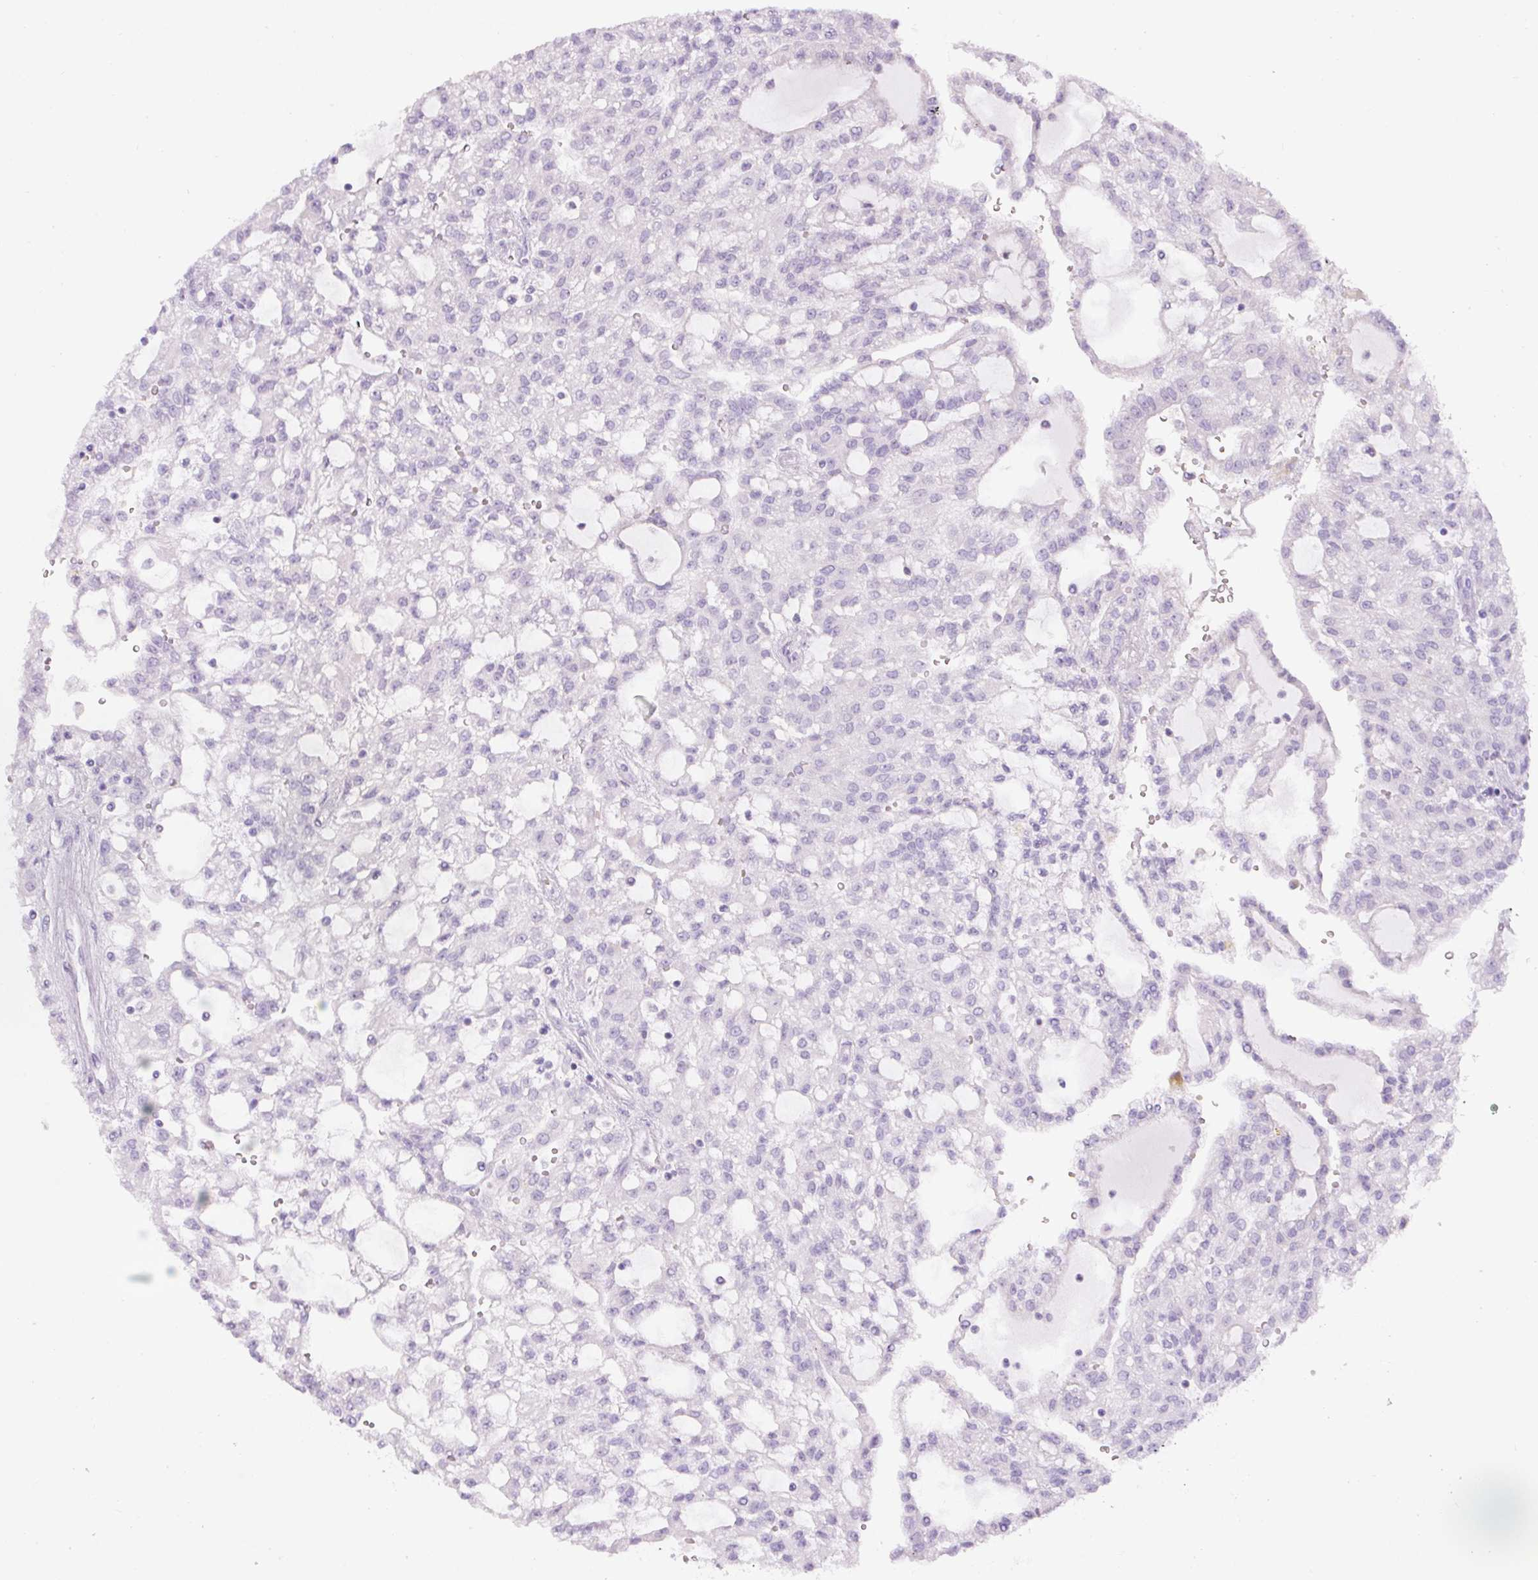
{"staining": {"intensity": "negative", "quantity": "none", "location": "none"}, "tissue": "renal cancer", "cell_type": "Tumor cells", "image_type": "cancer", "snomed": [{"axis": "morphology", "description": "Adenocarcinoma, NOS"}, {"axis": "topography", "description": "Kidney"}], "caption": "Renal adenocarcinoma was stained to show a protein in brown. There is no significant positivity in tumor cells.", "gene": "FGFBP3", "patient": {"sex": "male", "age": 63}}